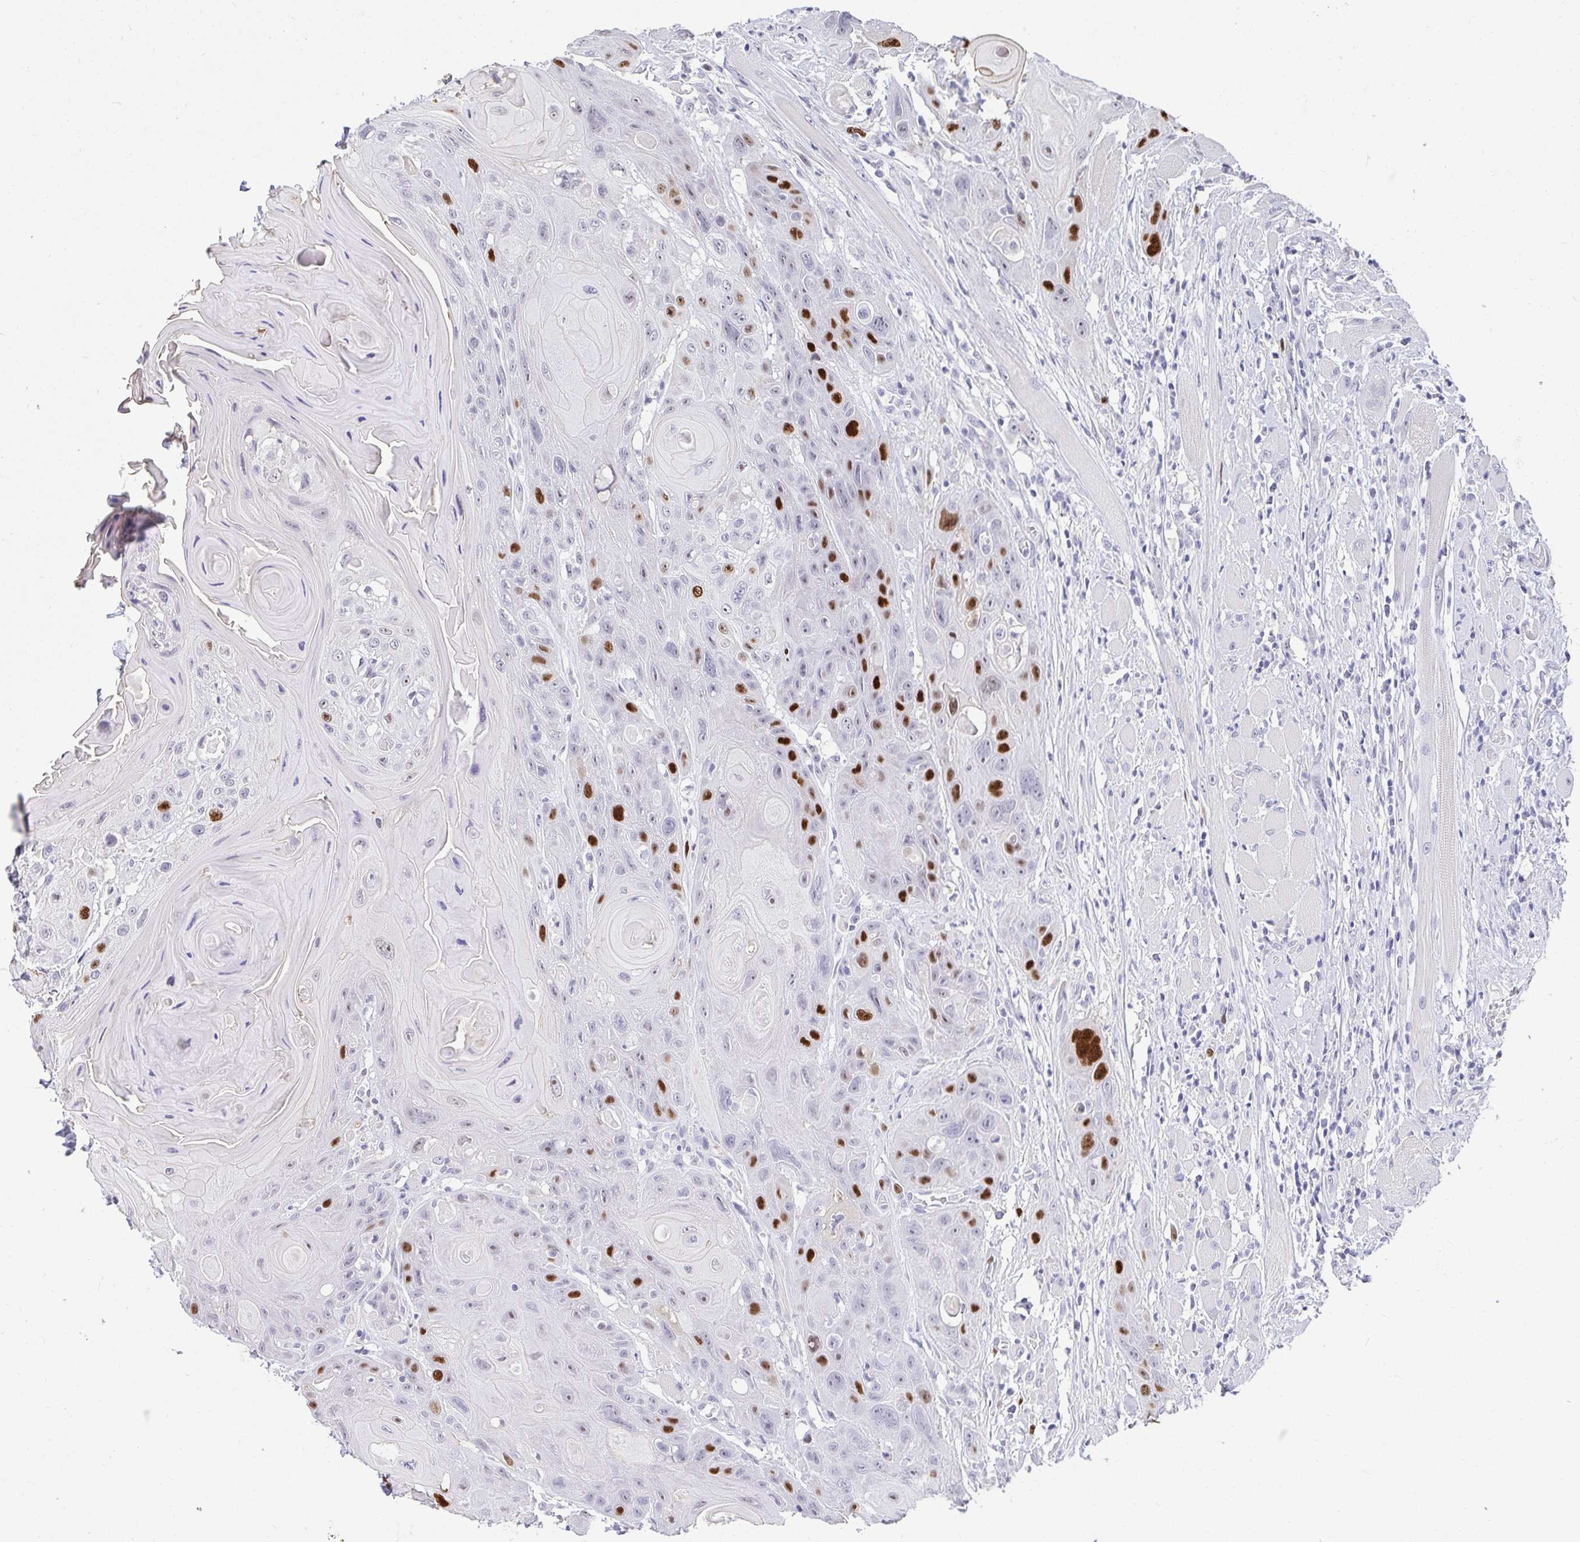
{"staining": {"intensity": "strong", "quantity": "25%-75%", "location": "nuclear"}, "tissue": "head and neck cancer", "cell_type": "Tumor cells", "image_type": "cancer", "snomed": [{"axis": "morphology", "description": "Squamous cell carcinoma, NOS"}, {"axis": "topography", "description": "Head-Neck"}], "caption": "Tumor cells demonstrate high levels of strong nuclear expression in approximately 25%-75% of cells in head and neck squamous cell carcinoma. The staining is performed using DAB brown chromogen to label protein expression. The nuclei are counter-stained blue using hematoxylin.", "gene": "ANLN", "patient": {"sex": "female", "age": 59}}